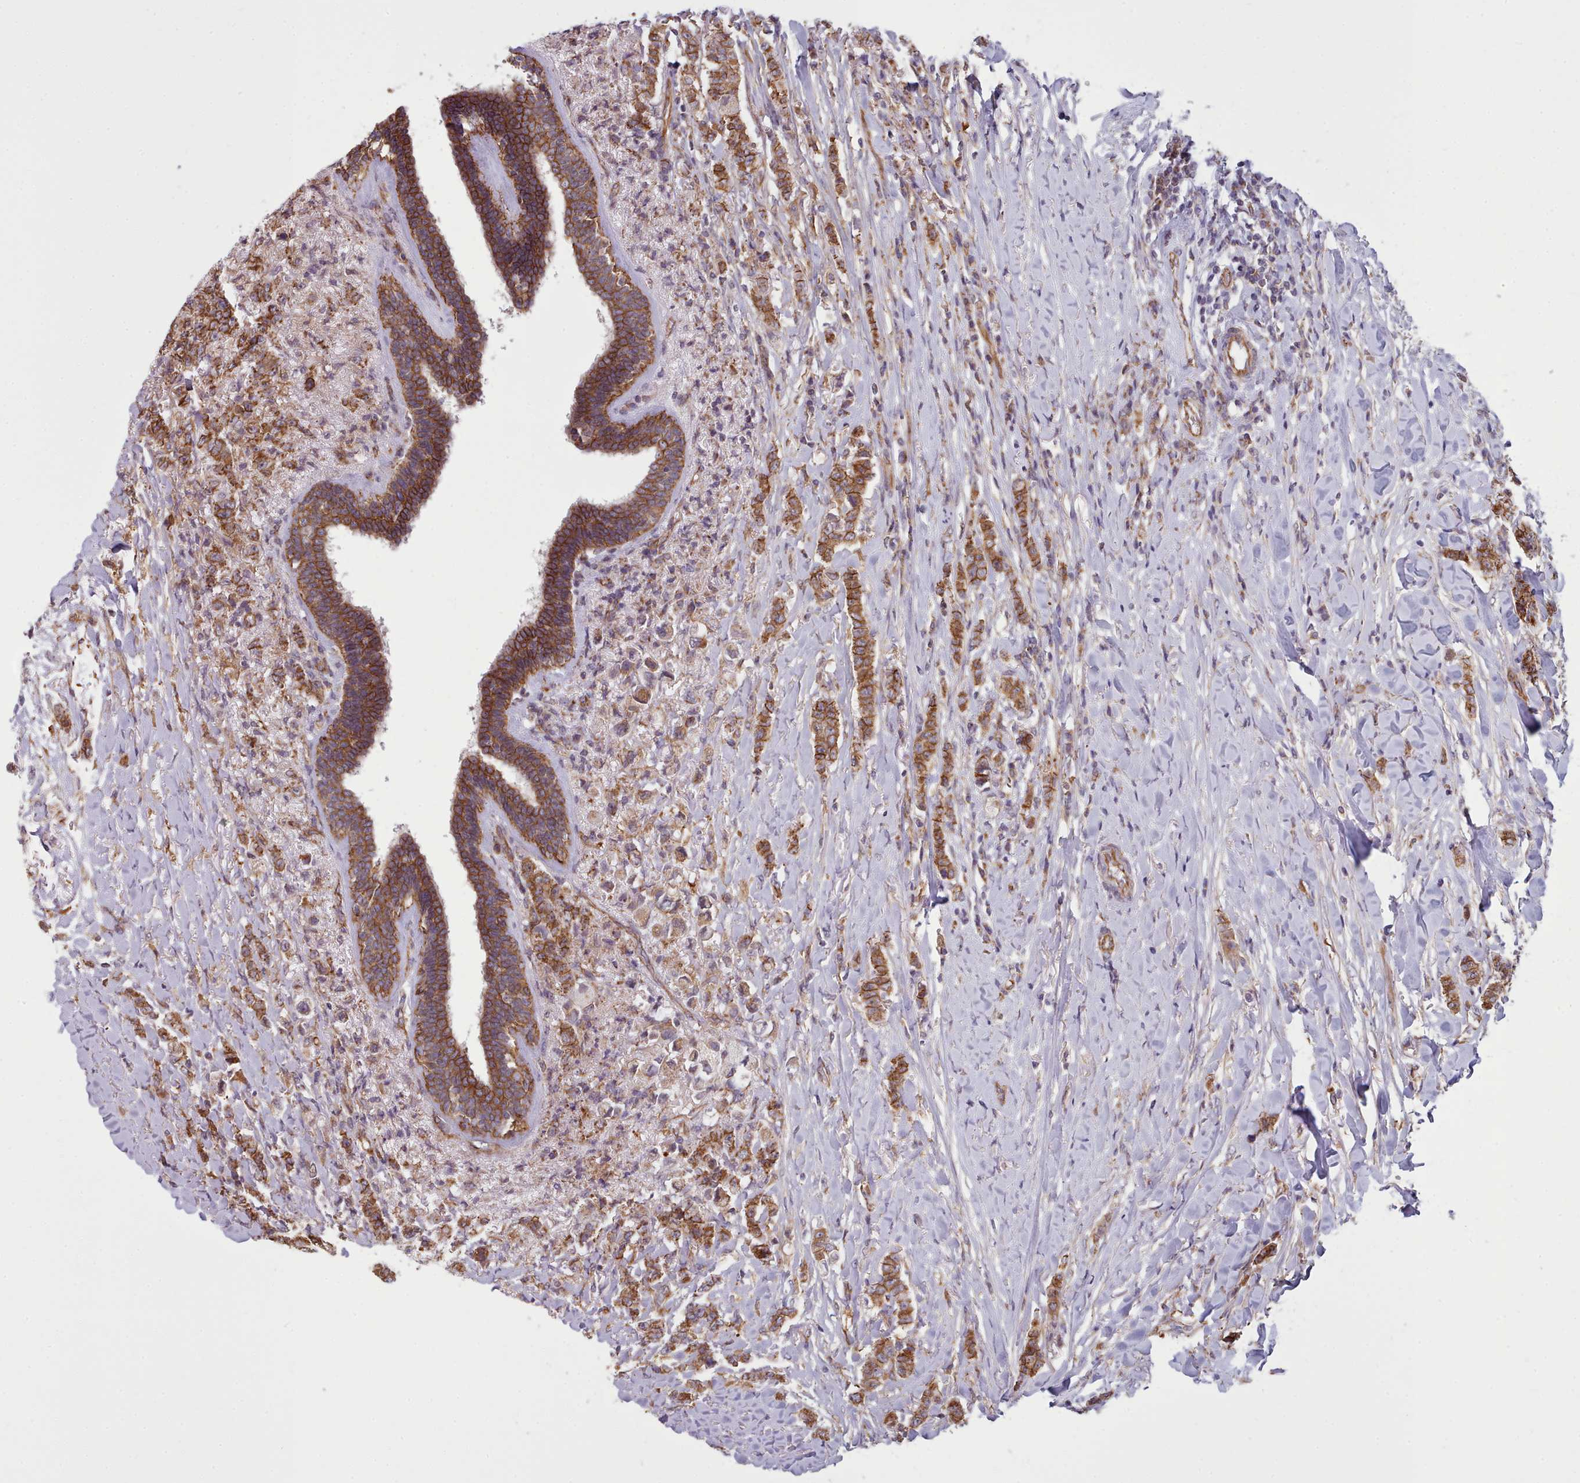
{"staining": {"intensity": "strong", "quantity": ">75%", "location": "cytoplasmic/membranous"}, "tissue": "breast cancer", "cell_type": "Tumor cells", "image_type": "cancer", "snomed": [{"axis": "morphology", "description": "Duct carcinoma"}, {"axis": "topography", "description": "Breast"}], "caption": "Immunohistochemistry staining of breast cancer, which shows high levels of strong cytoplasmic/membranous positivity in about >75% of tumor cells indicating strong cytoplasmic/membranous protein expression. The staining was performed using DAB (3,3'-diaminobenzidine) (brown) for protein detection and nuclei were counterstained in hematoxylin (blue).", "gene": "MRPL46", "patient": {"sex": "female", "age": 40}}